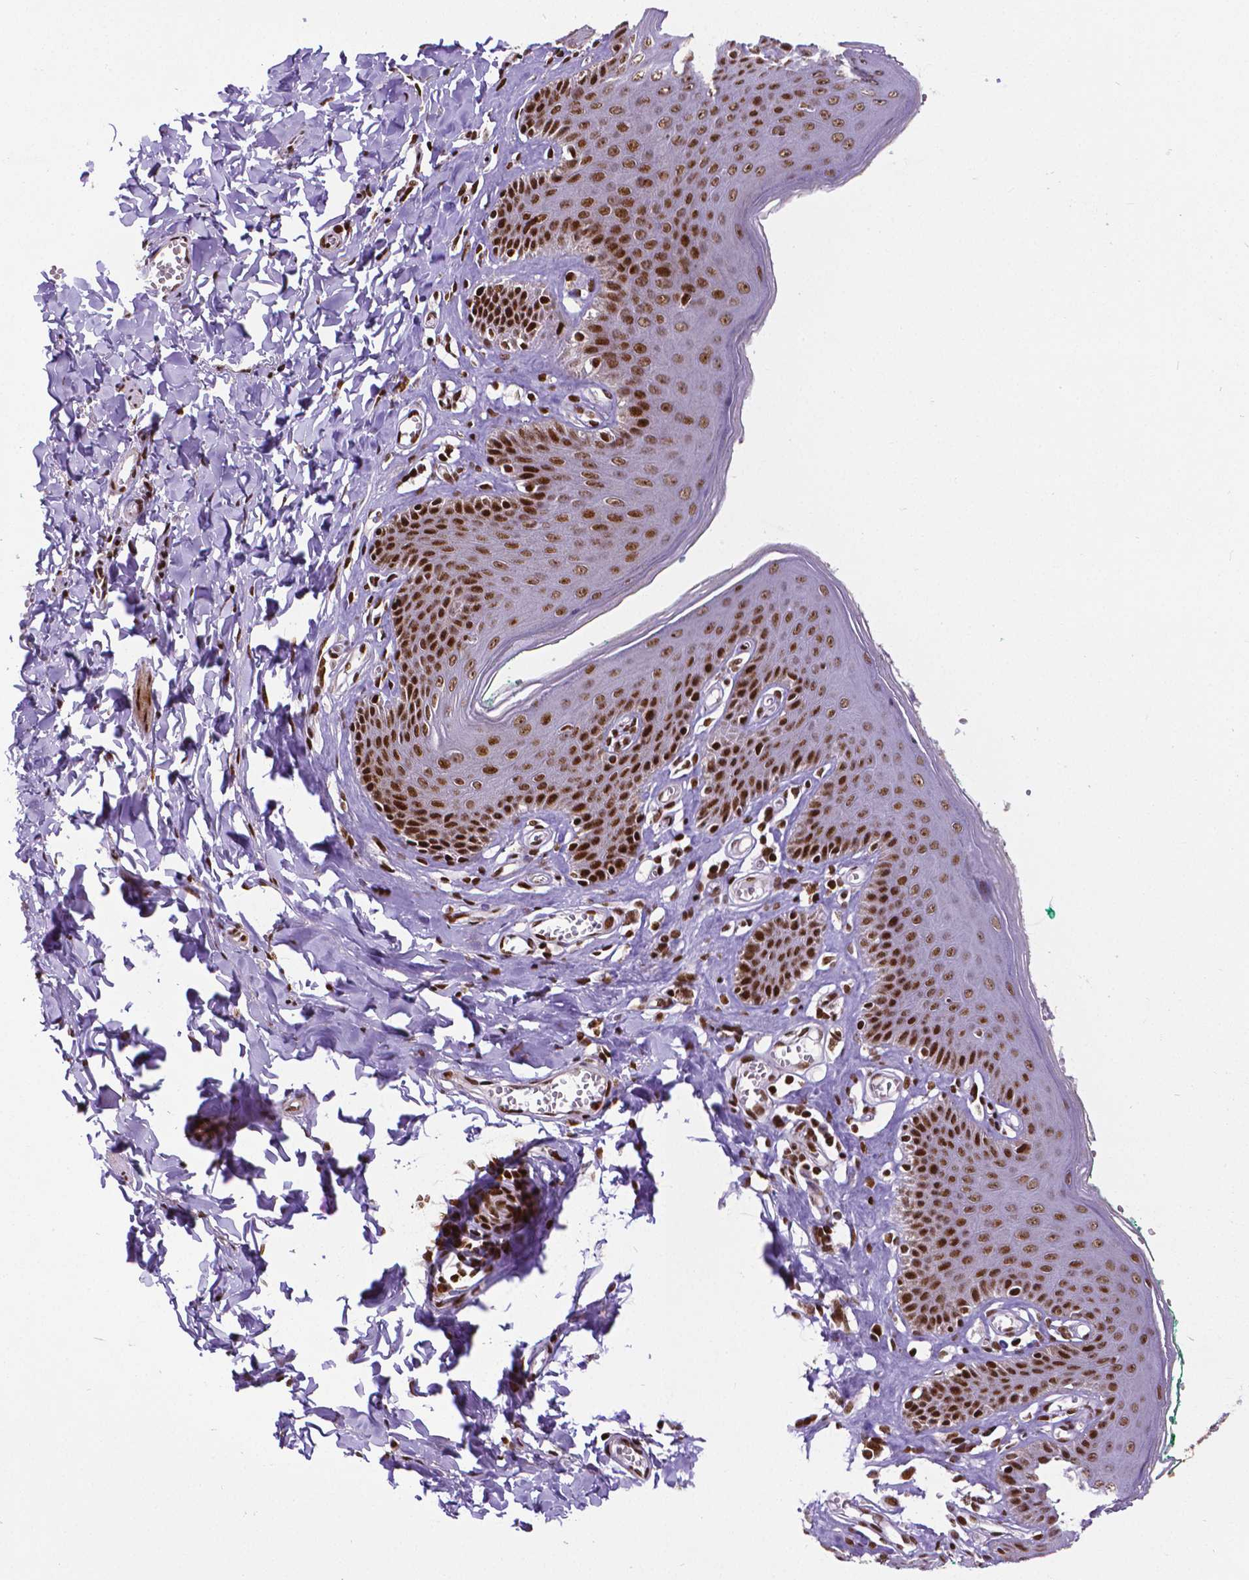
{"staining": {"intensity": "strong", "quantity": "25%-75%", "location": "nuclear"}, "tissue": "skin", "cell_type": "Epidermal cells", "image_type": "normal", "snomed": [{"axis": "morphology", "description": "Normal tissue, NOS"}, {"axis": "topography", "description": "Vulva"}, {"axis": "topography", "description": "Peripheral nerve tissue"}], "caption": "IHC of unremarkable human skin reveals high levels of strong nuclear positivity in approximately 25%-75% of epidermal cells. The protein of interest is shown in brown color, while the nuclei are stained blue.", "gene": "CTCF", "patient": {"sex": "female", "age": 66}}